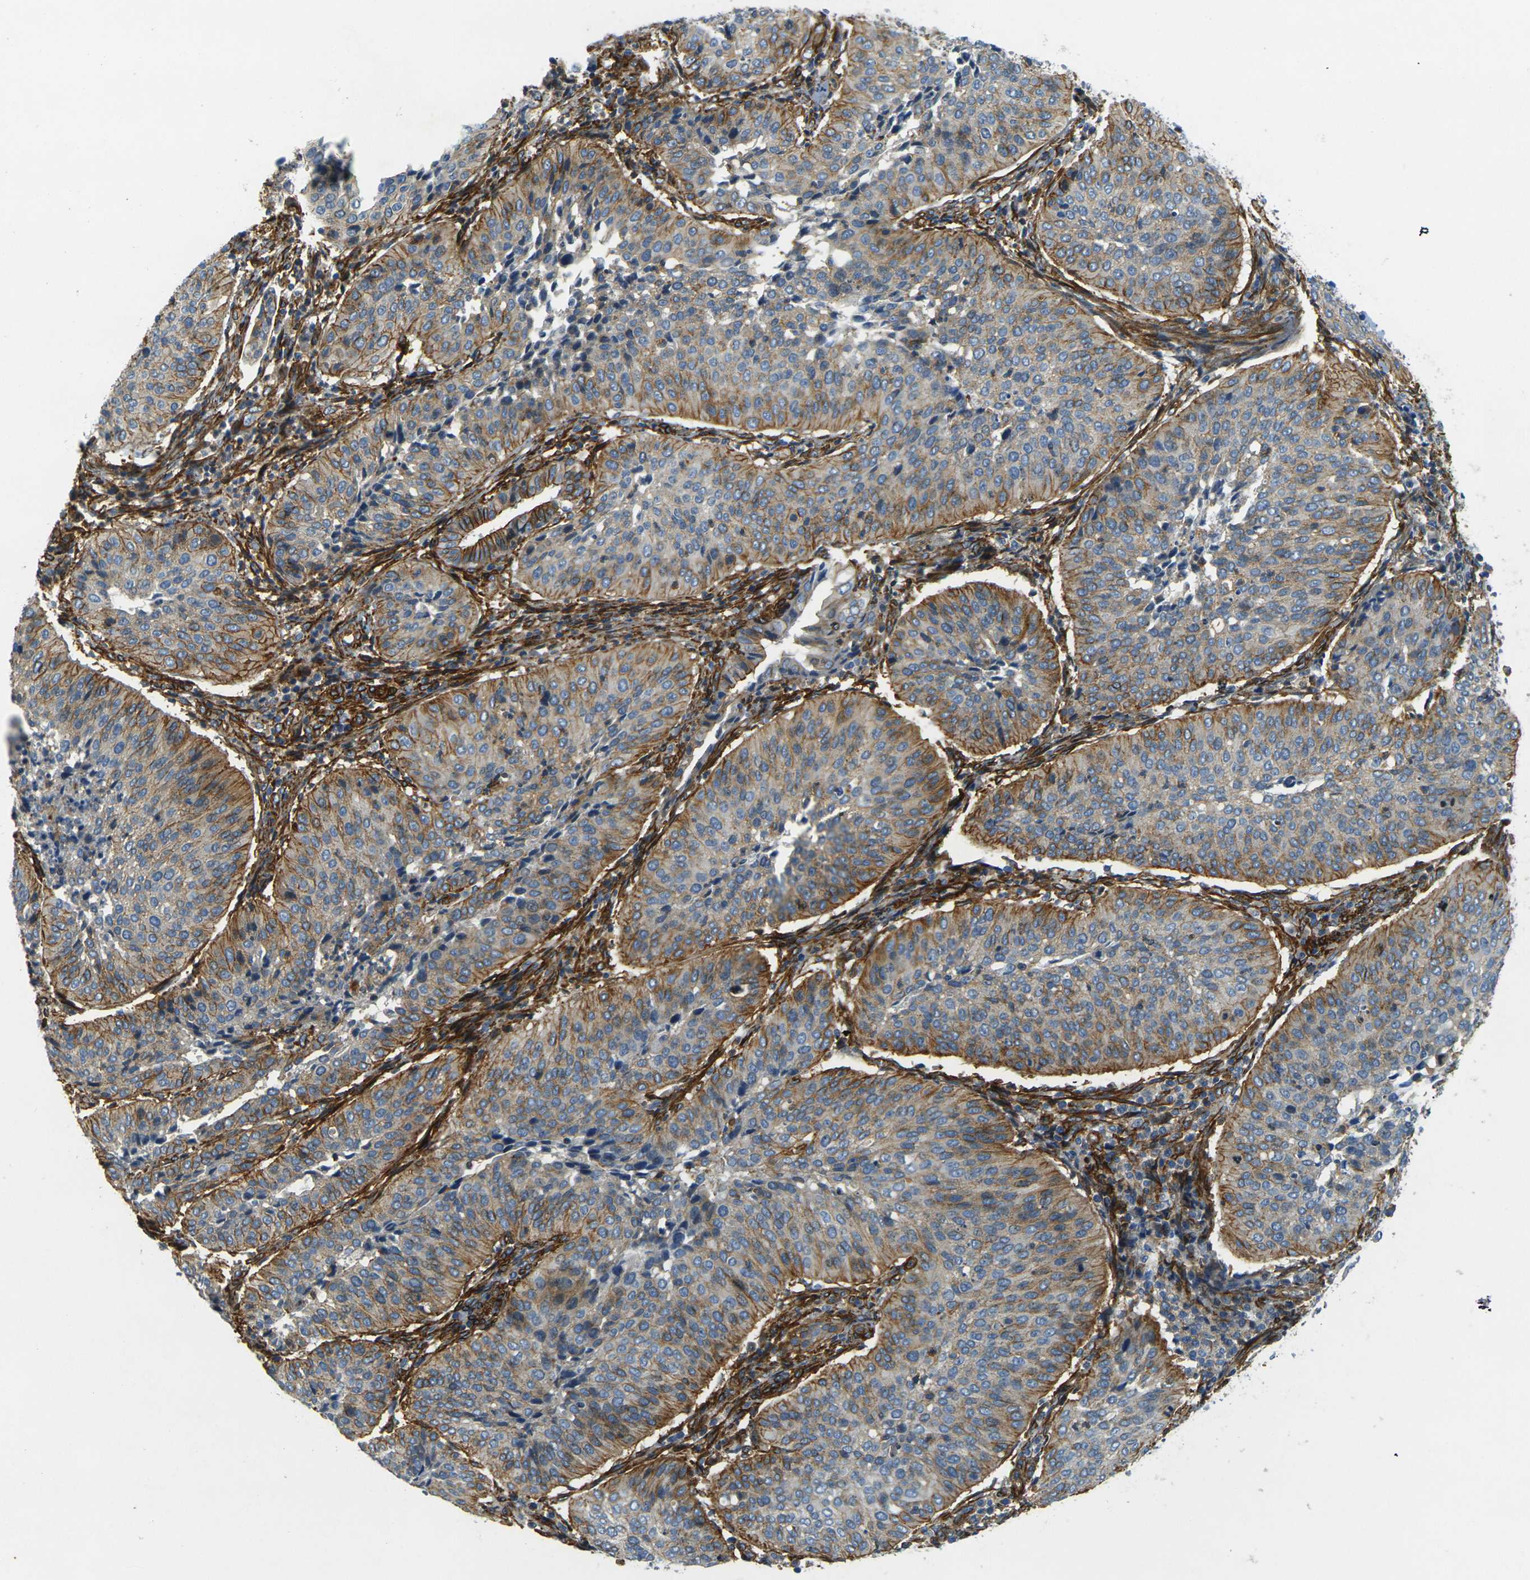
{"staining": {"intensity": "moderate", "quantity": "<25%", "location": "cytoplasmic/membranous"}, "tissue": "cervical cancer", "cell_type": "Tumor cells", "image_type": "cancer", "snomed": [{"axis": "morphology", "description": "Normal tissue, NOS"}, {"axis": "morphology", "description": "Squamous cell carcinoma, NOS"}, {"axis": "topography", "description": "Cervix"}], "caption": "A low amount of moderate cytoplasmic/membranous expression is seen in about <25% of tumor cells in cervical squamous cell carcinoma tissue.", "gene": "EPHA7", "patient": {"sex": "female", "age": 39}}